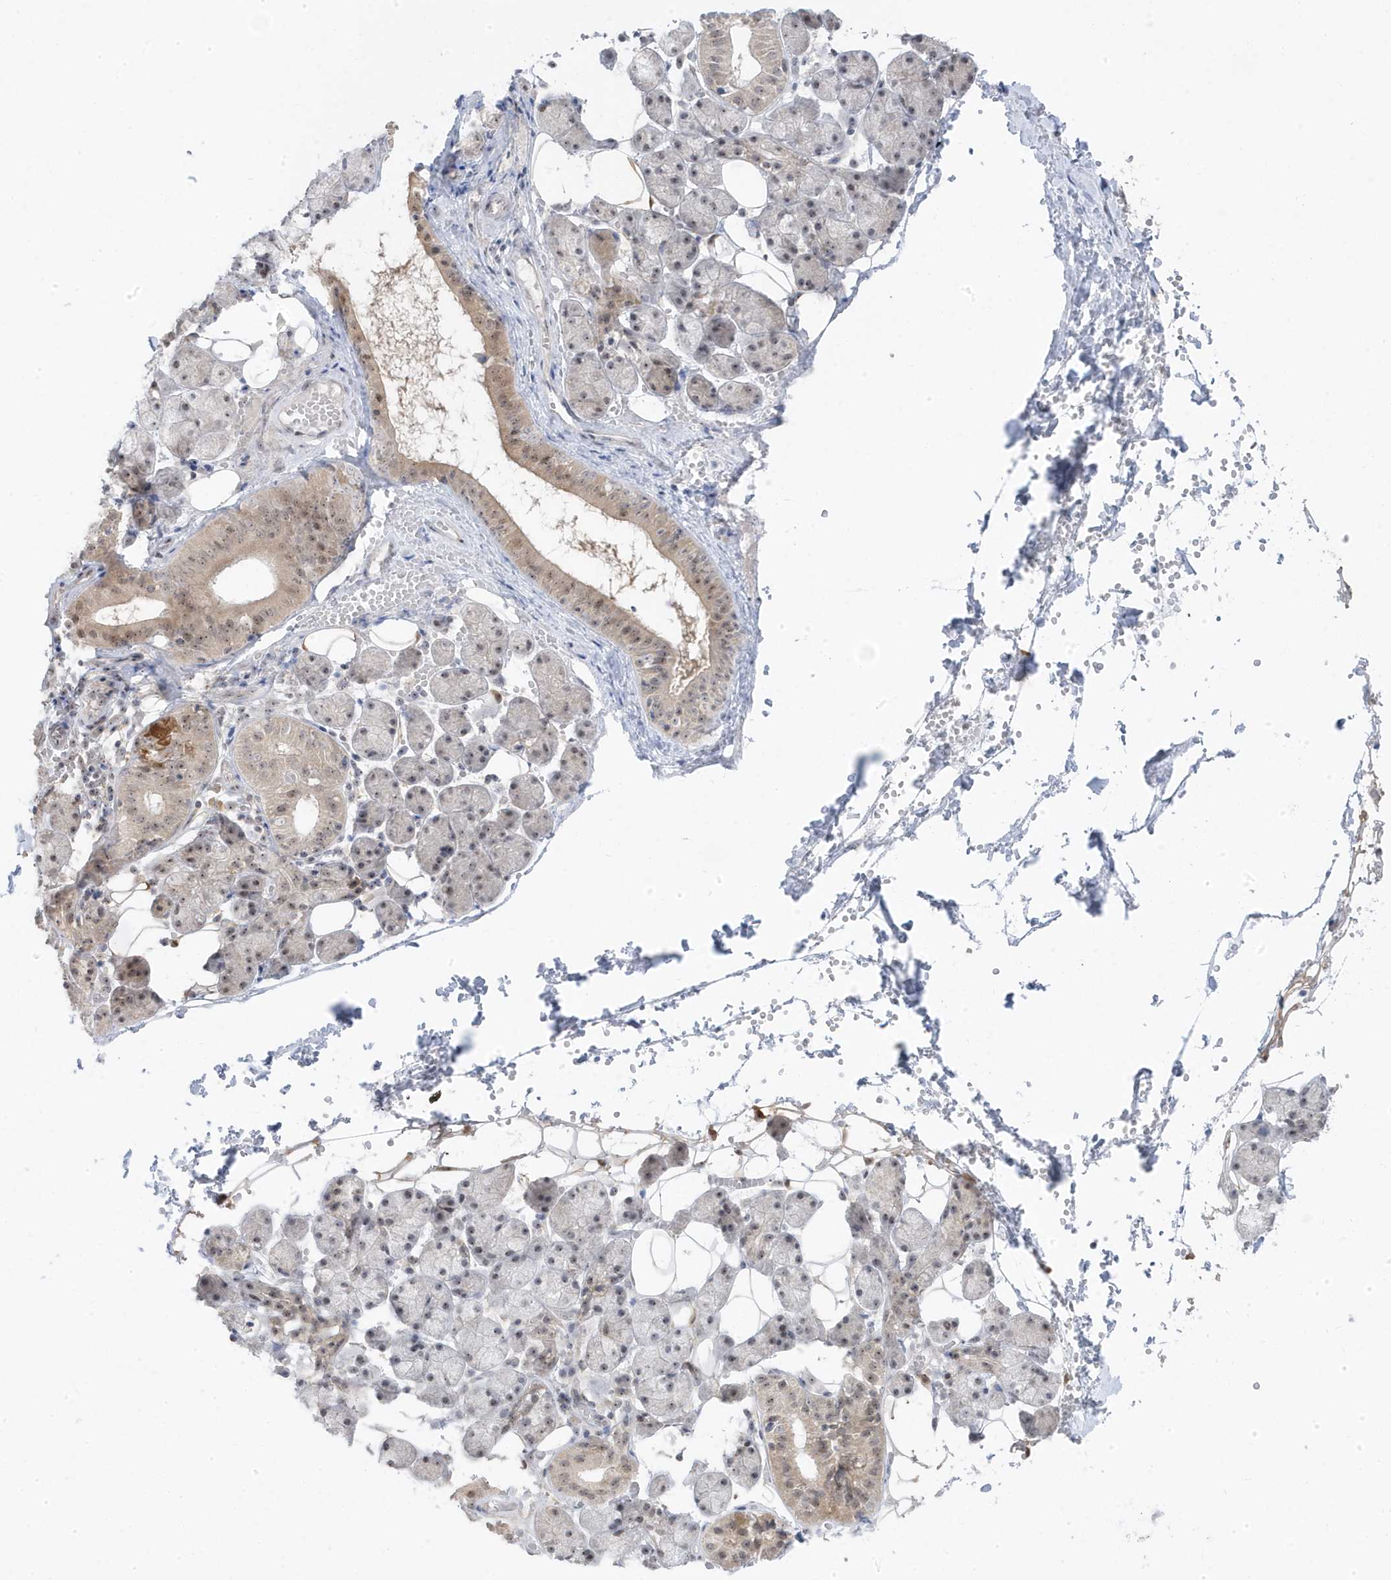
{"staining": {"intensity": "weak", "quantity": "<25%", "location": "cytoplasmic/membranous,nuclear"}, "tissue": "salivary gland", "cell_type": "Glandular cells", "image_type": "normal", "snomed": [{"axis": "morphology", "description": "Normal tissue, NOS"}, {"axis": "topography", "description": "Salivary gland"}], "caption": "DAB immunohistochemical staining of unremarkable salivary gland shows no significant staining in glandular cells.", "gene": "TSEN15", "patient": {"sex": "female", "age": 33}}